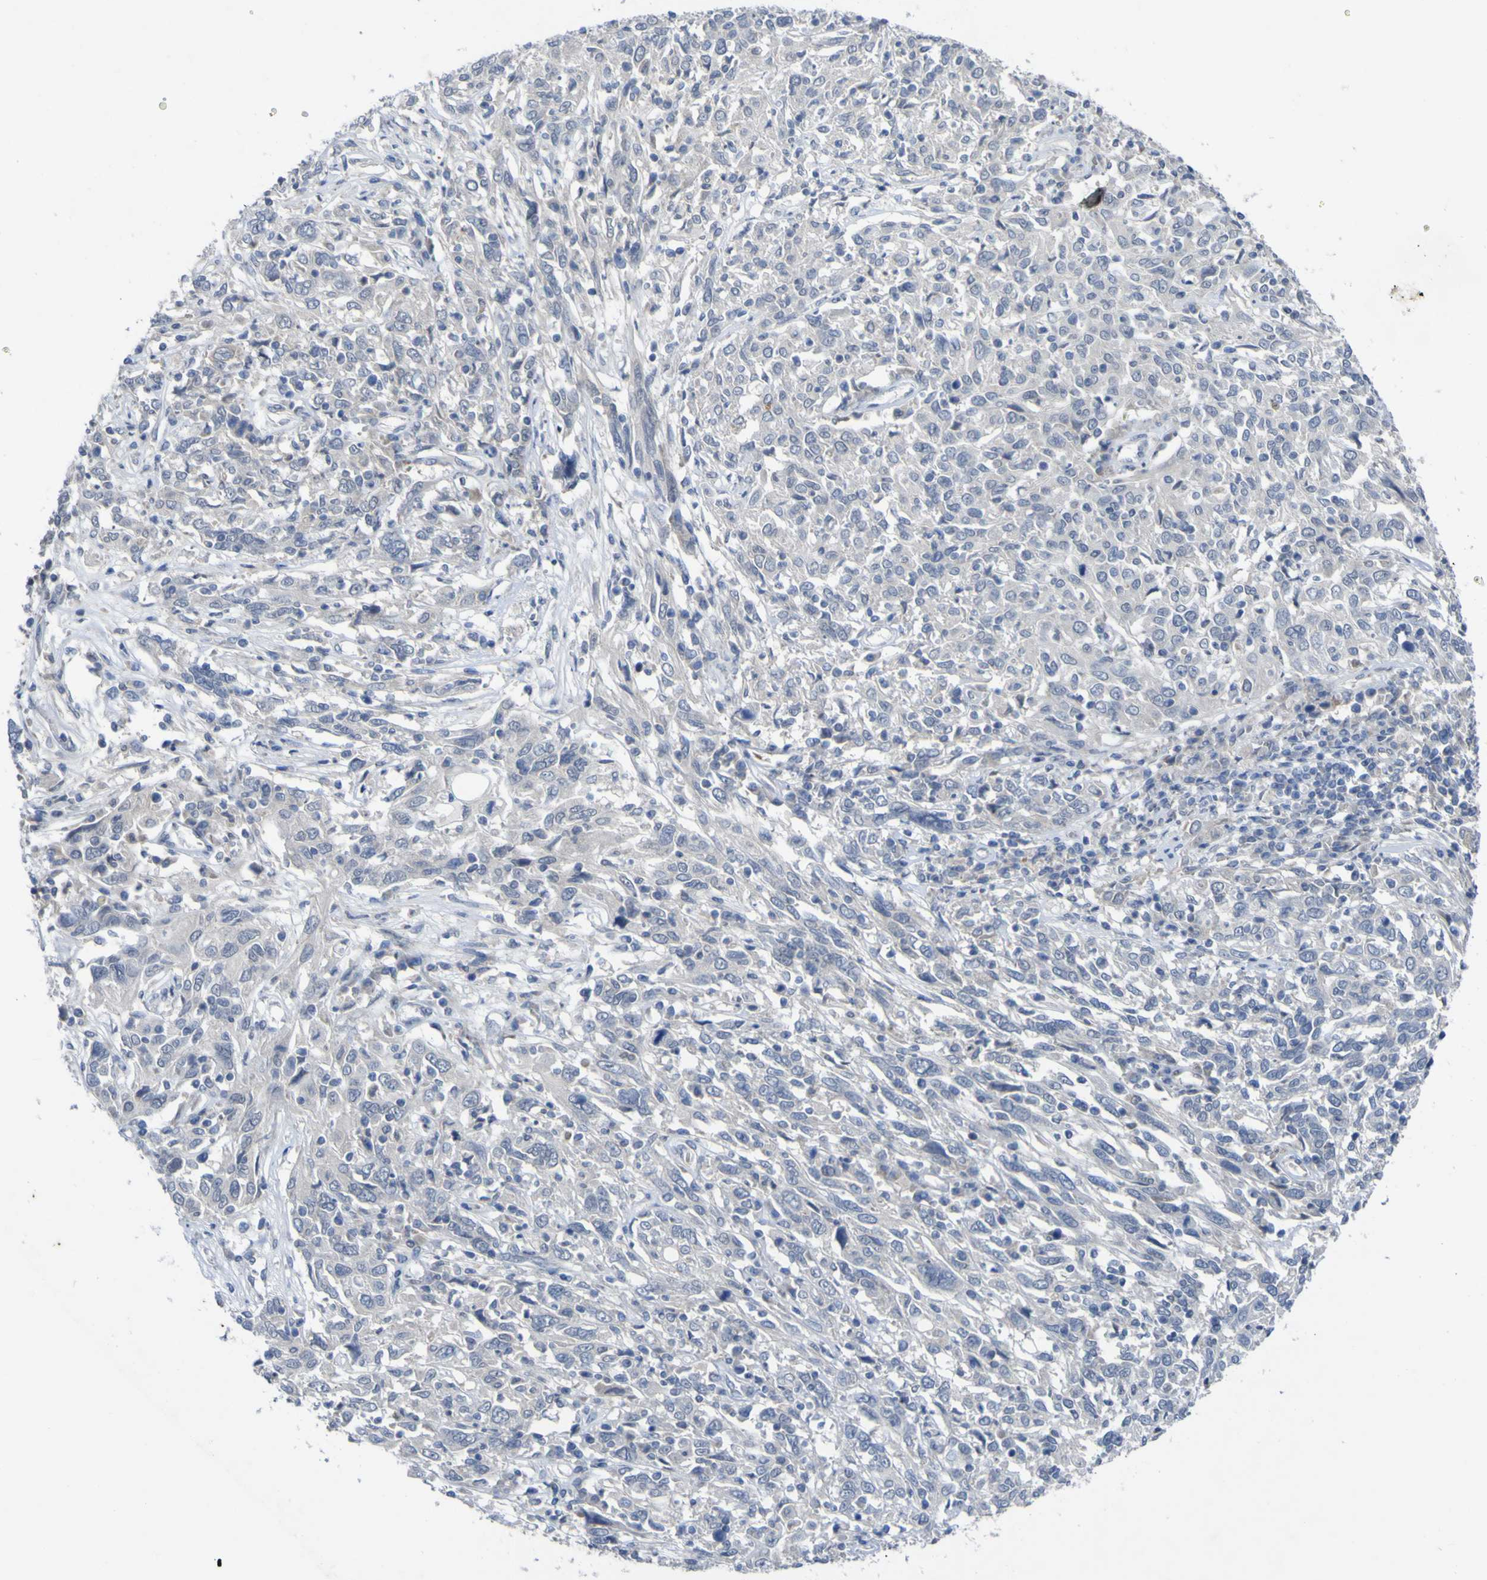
{"staining": {"intensity": "negative", "quantity": "none", "location": "none"}, "tissue": "cervical cancer", "cell_type": "Tumor cells", "image_type": "cancer", "snomed": [{"axis": "morphology", "description": "Squamous cell carcinoma, NOS"}, {"axis": "topography", "description": "Cervix"}], "caption": "The immunohistochemistry (IHC) image has no significant positivity in tumor cells of cervical cancer tissue.", "gene": "NAV1", "patient": {"sex": "female", "age": 46}}